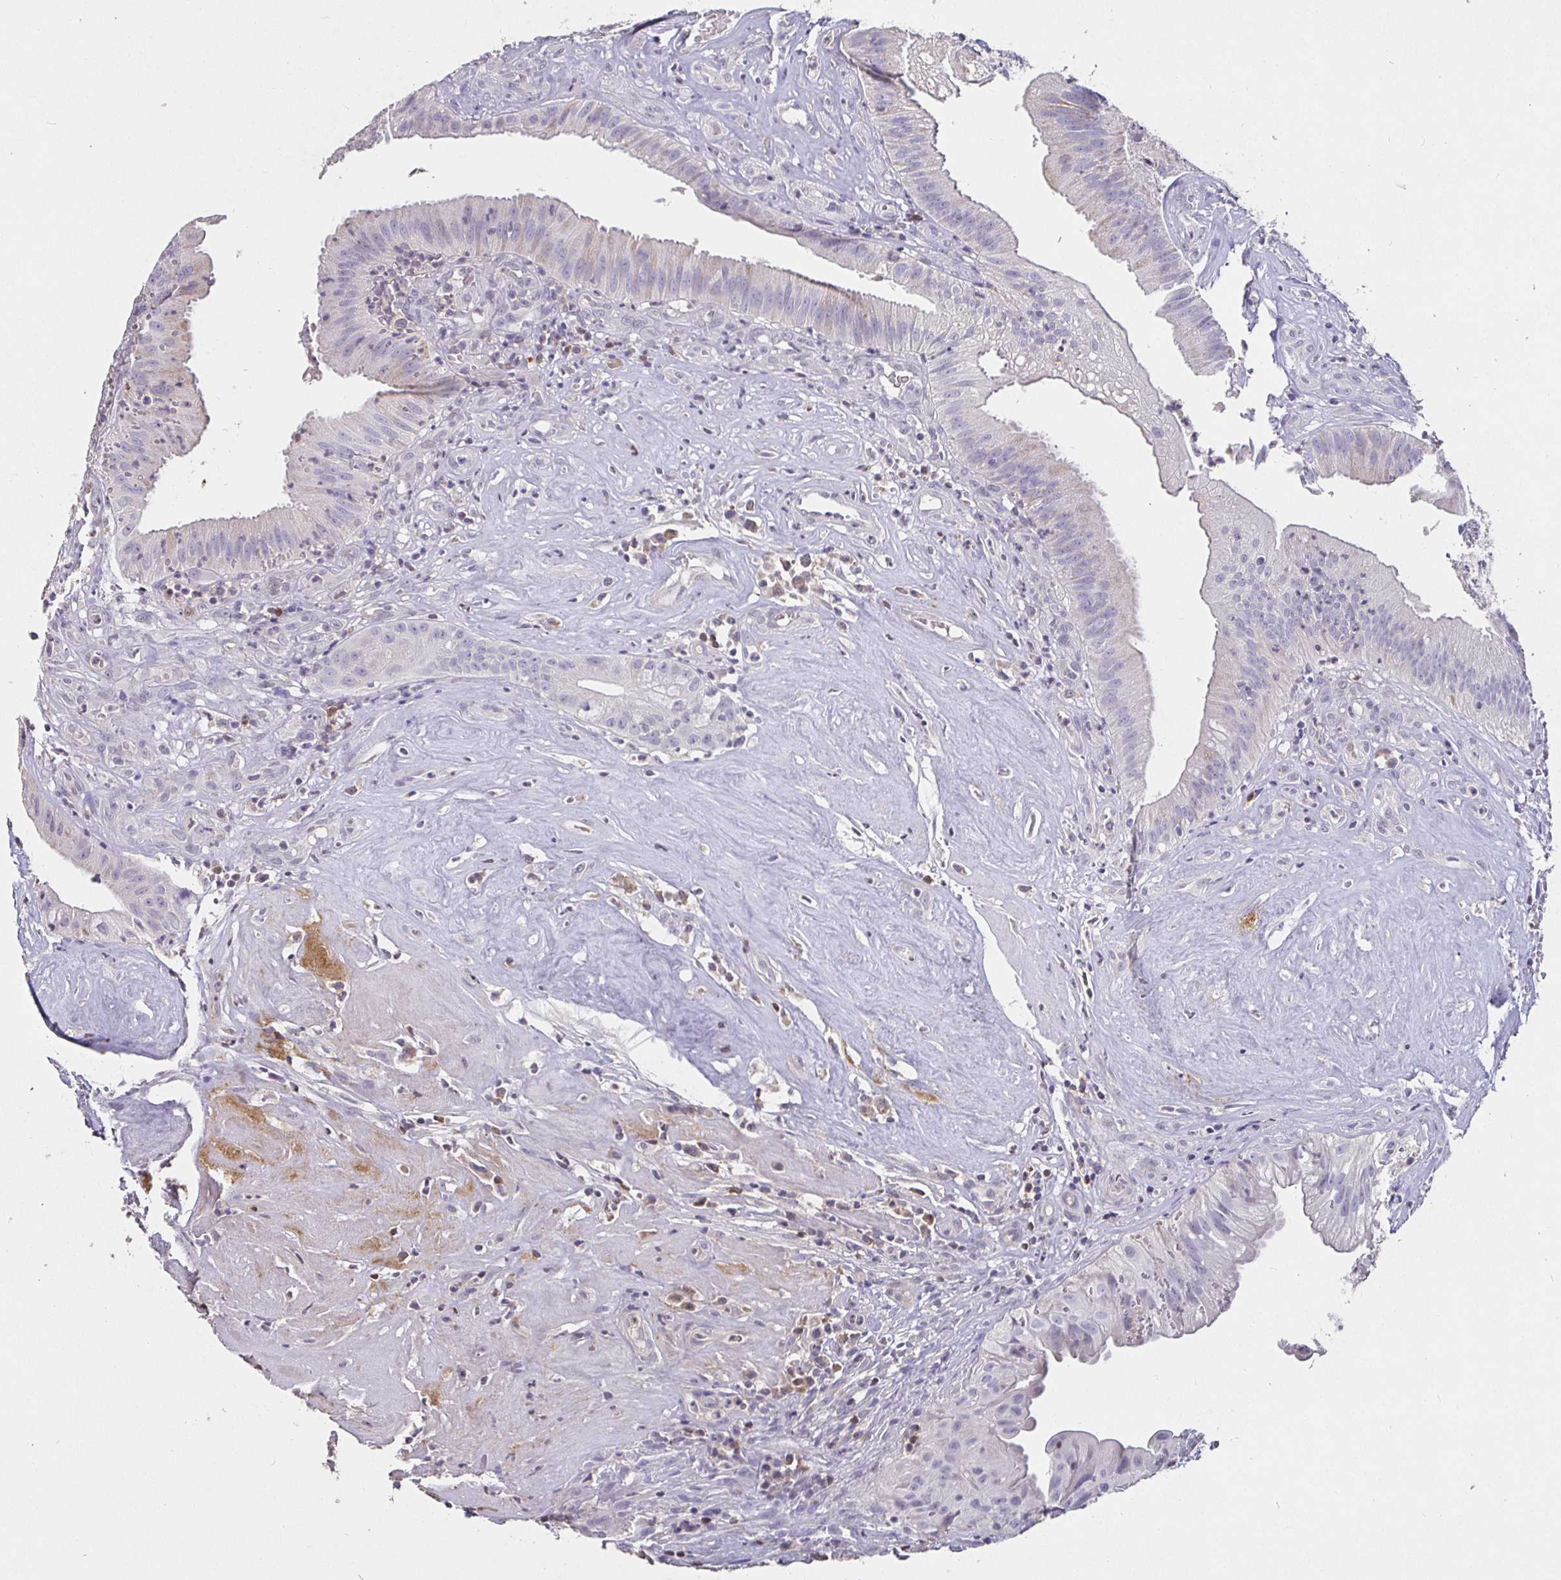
{"staining": {"intensity": "weak", "quantity": "<25%", "location": "cytoplasmic/membranous"}, "tissue": "head and neck cancer", "cell_type": "Tumor cells", "image_type": "cancer", "snomed": [{"axis": "morphology", "description": "Adenocarcinoma, NOS"}, {"axis": "topography", "description": "Head-Neck"}], "caption": "Tumor cells show no significant protein positivity in head and neck adenocarcinoma. (DAB (3,3'-diaminobenzidine) immunohistochemistry (IHC) visualized using brightfield microscopy, high magnification).", "gene": "SHISA4", "patient": {"sex": "male", "age": 44}}